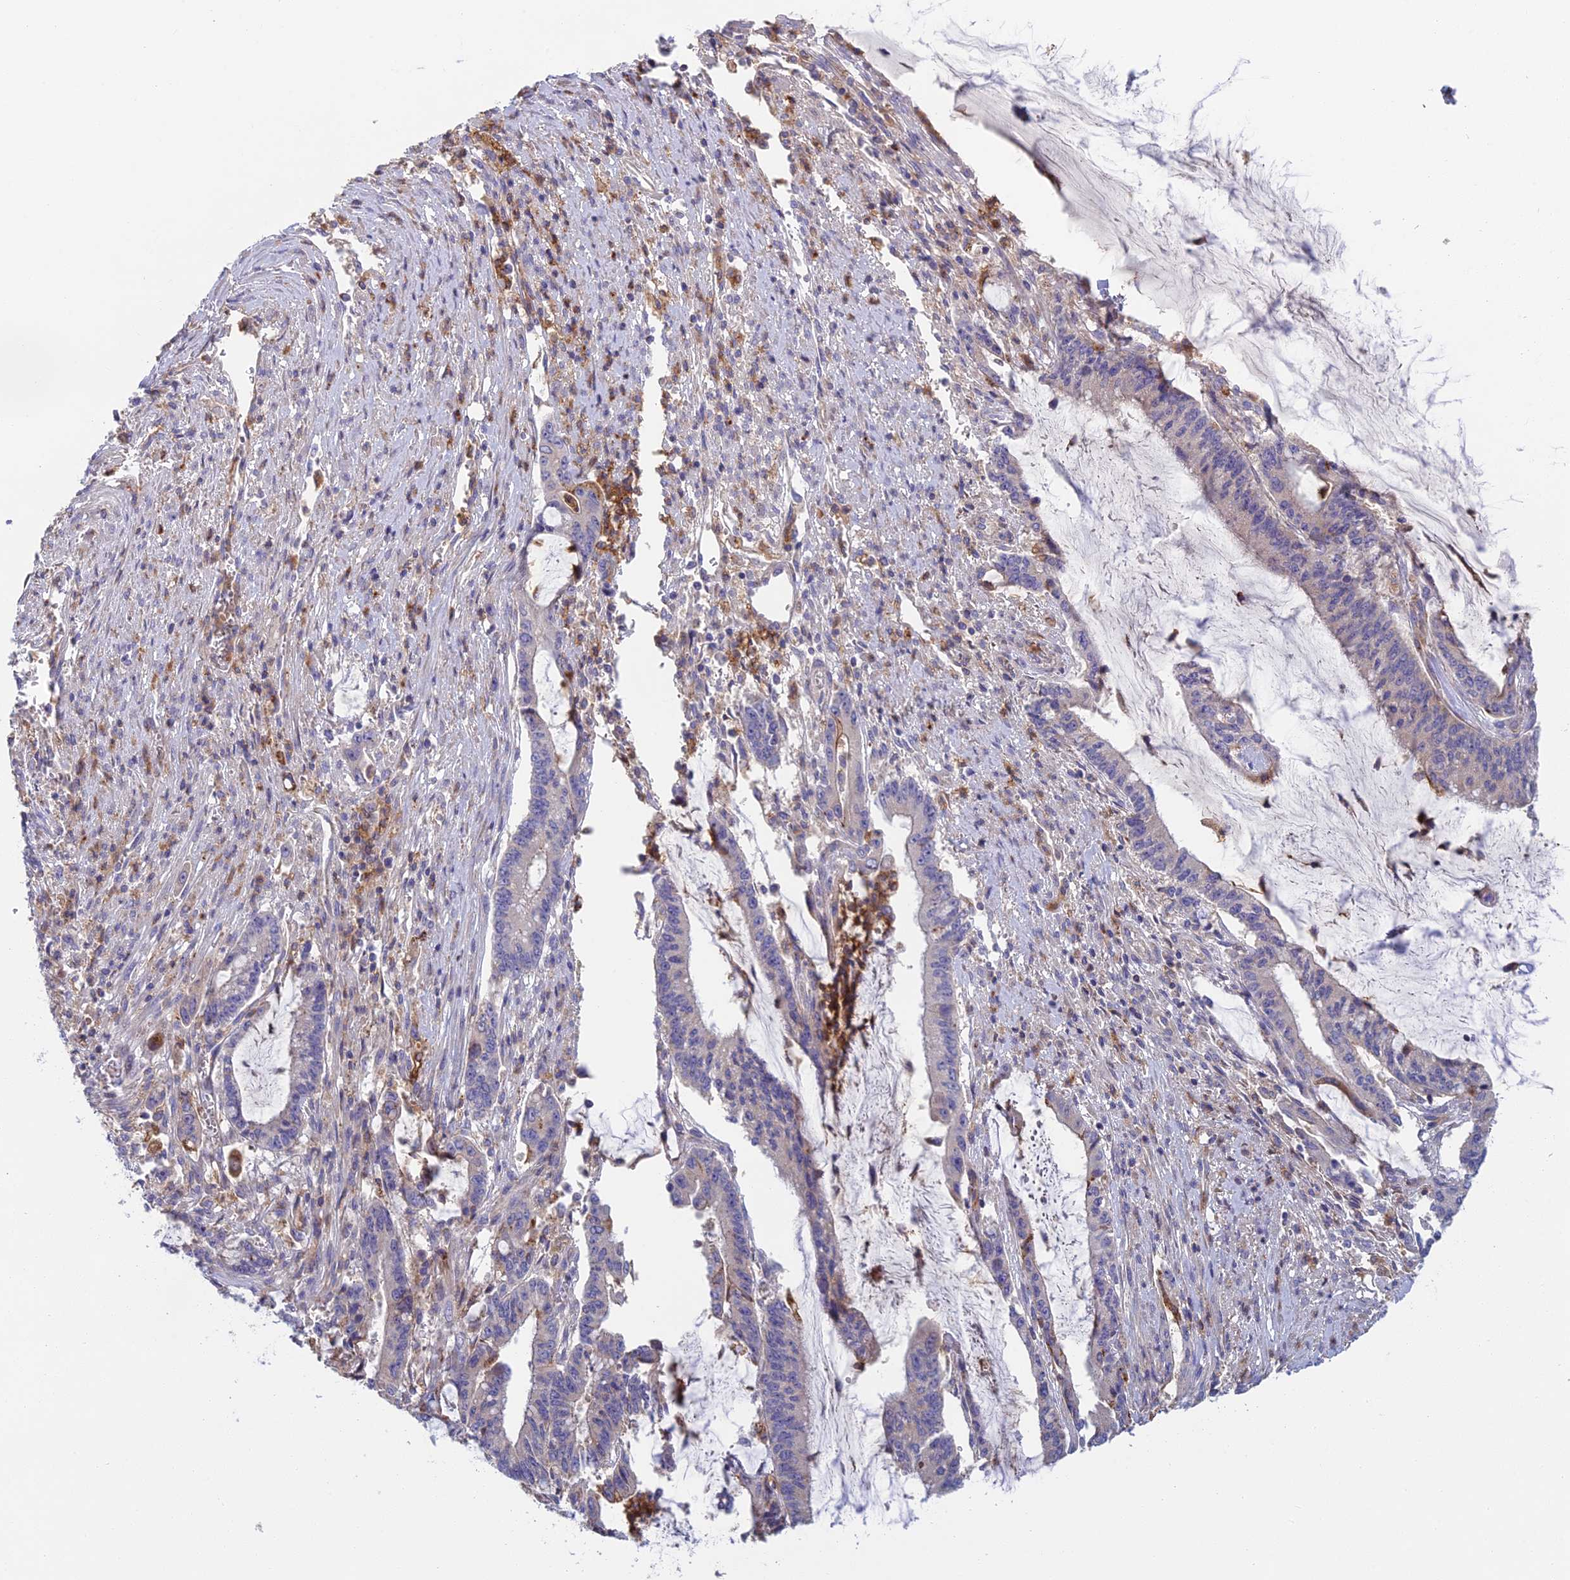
{"staining": {"intensity": "negative", "quantity": "none", "location": "none"}, "tissue": "pancreatic cancer", "cell_type": "Tumor cells", "image_type": "cancer", "snomed": [{"axis": "morphology", "description": "Adenocarcinoma, NOS"}, {"axis": "topography", "description": "Pancreas"}], "caption": "Immunohistochemistry histopathology image of human pancreatic cancer (adenocarcinoma) stained for a protein (brown), which reveals no expression in tumor cells. (DAB IHC with hematoxylin counter stain).", "gene": "IFTAP", "patient": {"sex": "female", "age": 50}}